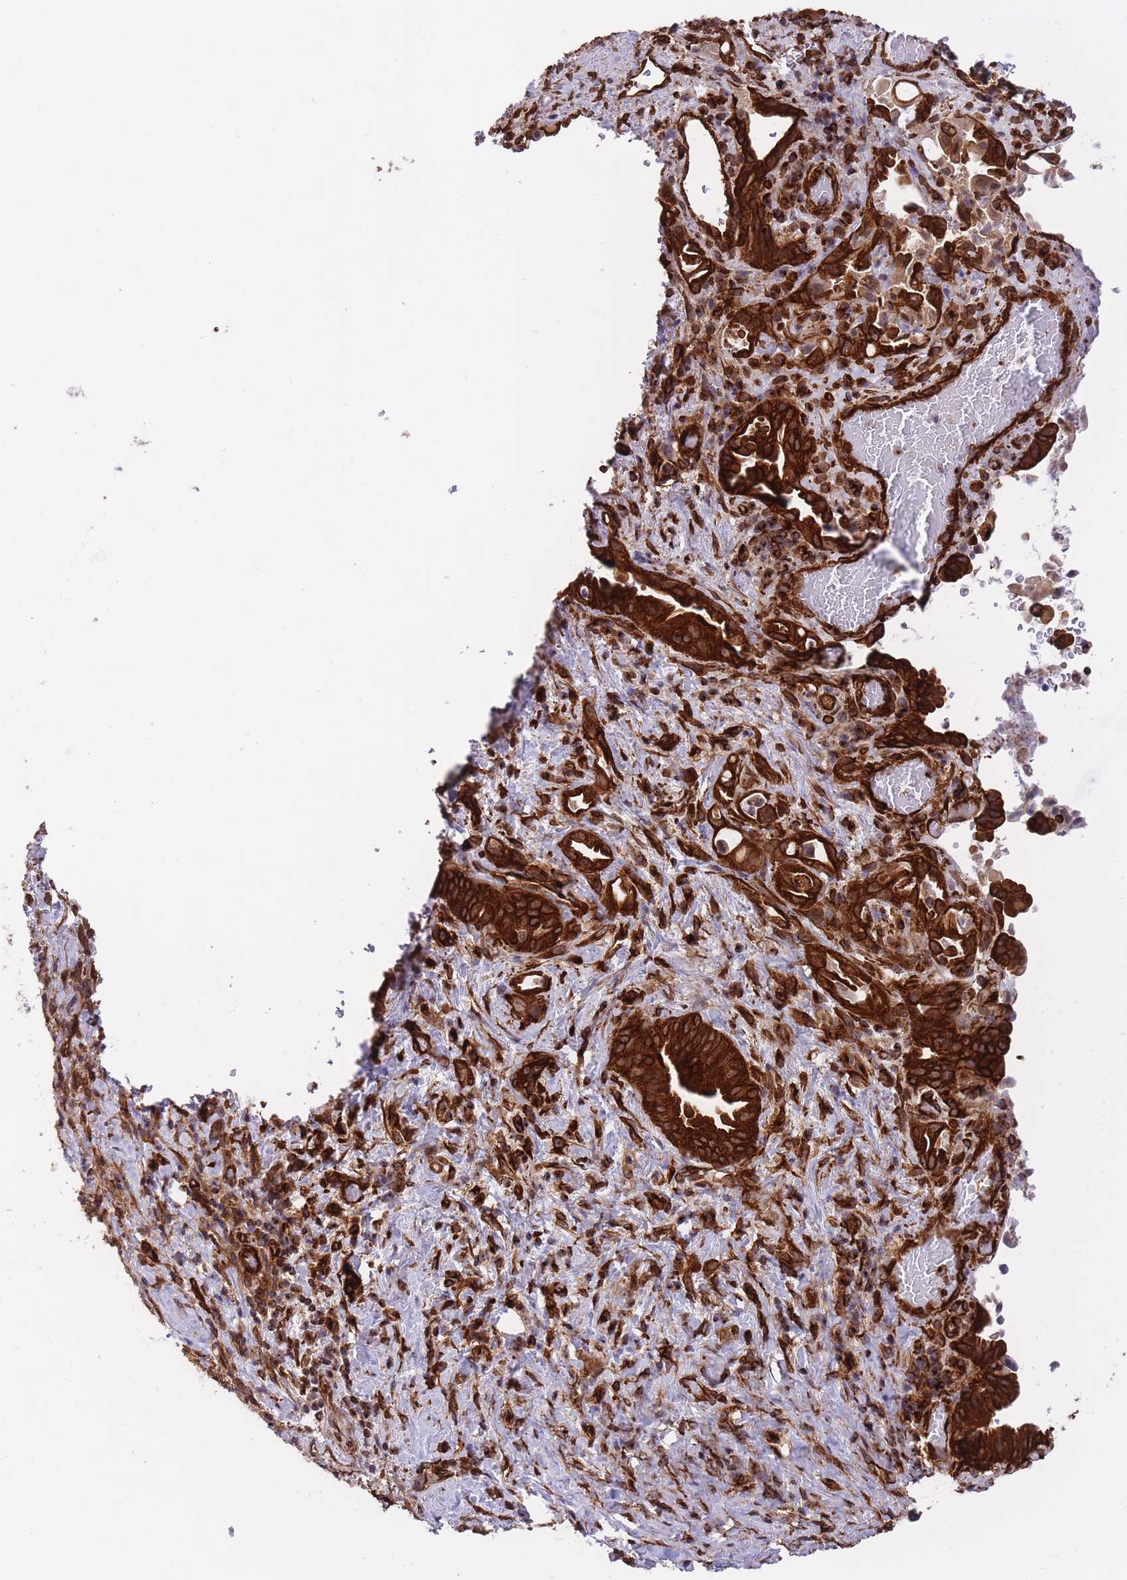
{"staining": {"intensity": "strong", "quantity": ">75%", "location": "cytoplasmic/membranous"}, "tissue": "liver cancer", "cell_type": "Tumor cells", "image_type": "cancer", "snomed": [{"axis": "morphology", "description": "Cholangiocarcinoma"}, {"axis": "topography", "description": "Liver"}], "caption": "Liver cholangiocarcinoma stained with a protein marker demonstrates strong staining in tumor cells.", "gene": "EXOSC8", "patient": {"sex": "female", "age": 68}}